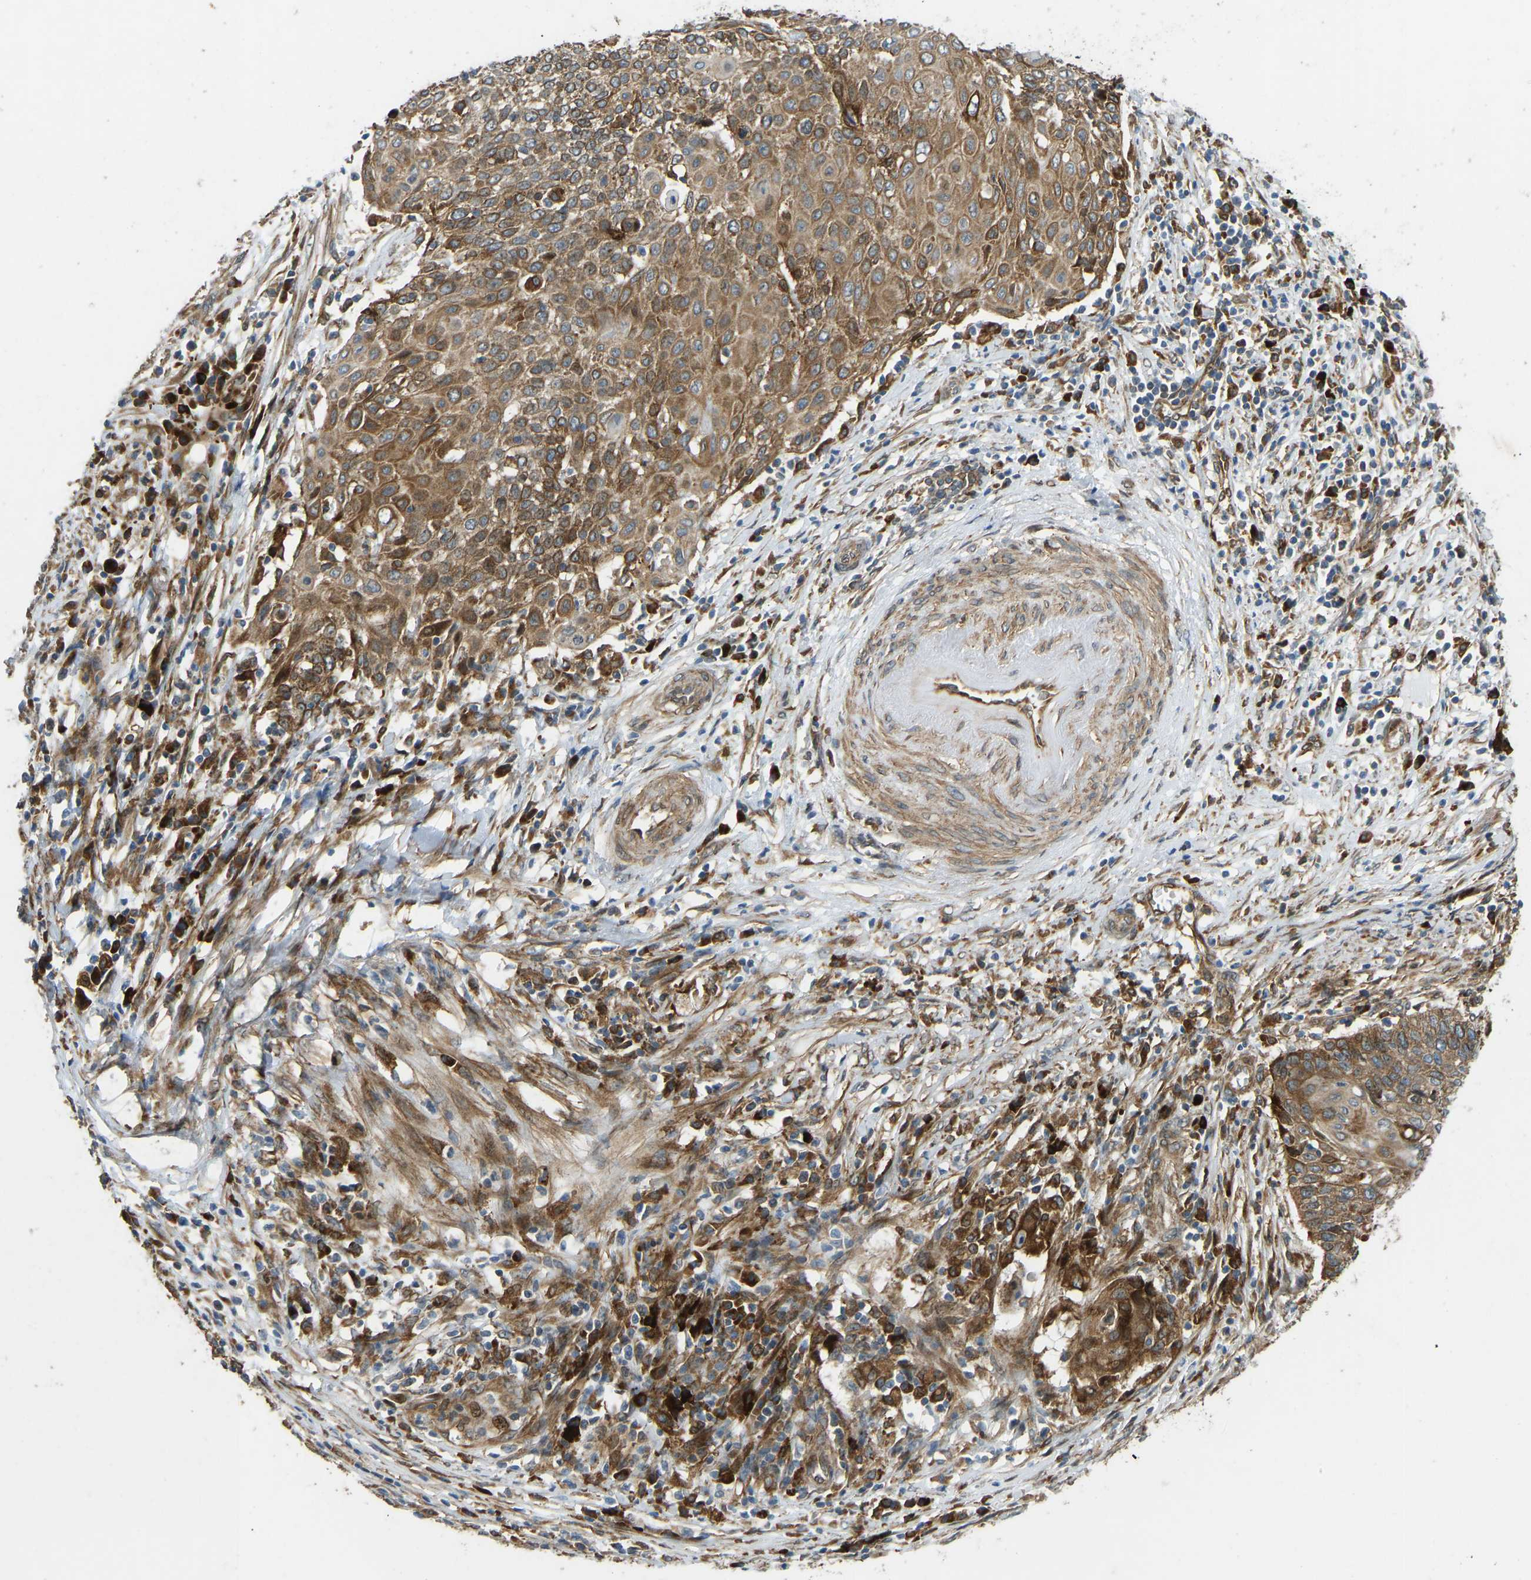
{"staining": {"intensity": "moderate", "quantity": ">75%", "location": "cytoplasmic/membranous"}, "tissue": "cervical cancer", "cell_type": "Tumor cells", "image_type": "cancer", "snomed": [{"axis": "morphology", "description": "Squamous cell carcinoma, NOS"}, {"axis": "topography", "description": "Cervix"}], "caption": "Immunohistochemical staining of human squamous cell carcinoma (cervical) exhibits medium levels of moderate cytoplasmic/membranous protein expression in approximately >75% of tumor cells. (Brightfield microscopy of DAB IHC at high magnification).", "gene": "OS9", "patient": {"sex": "female", "age": 39}}